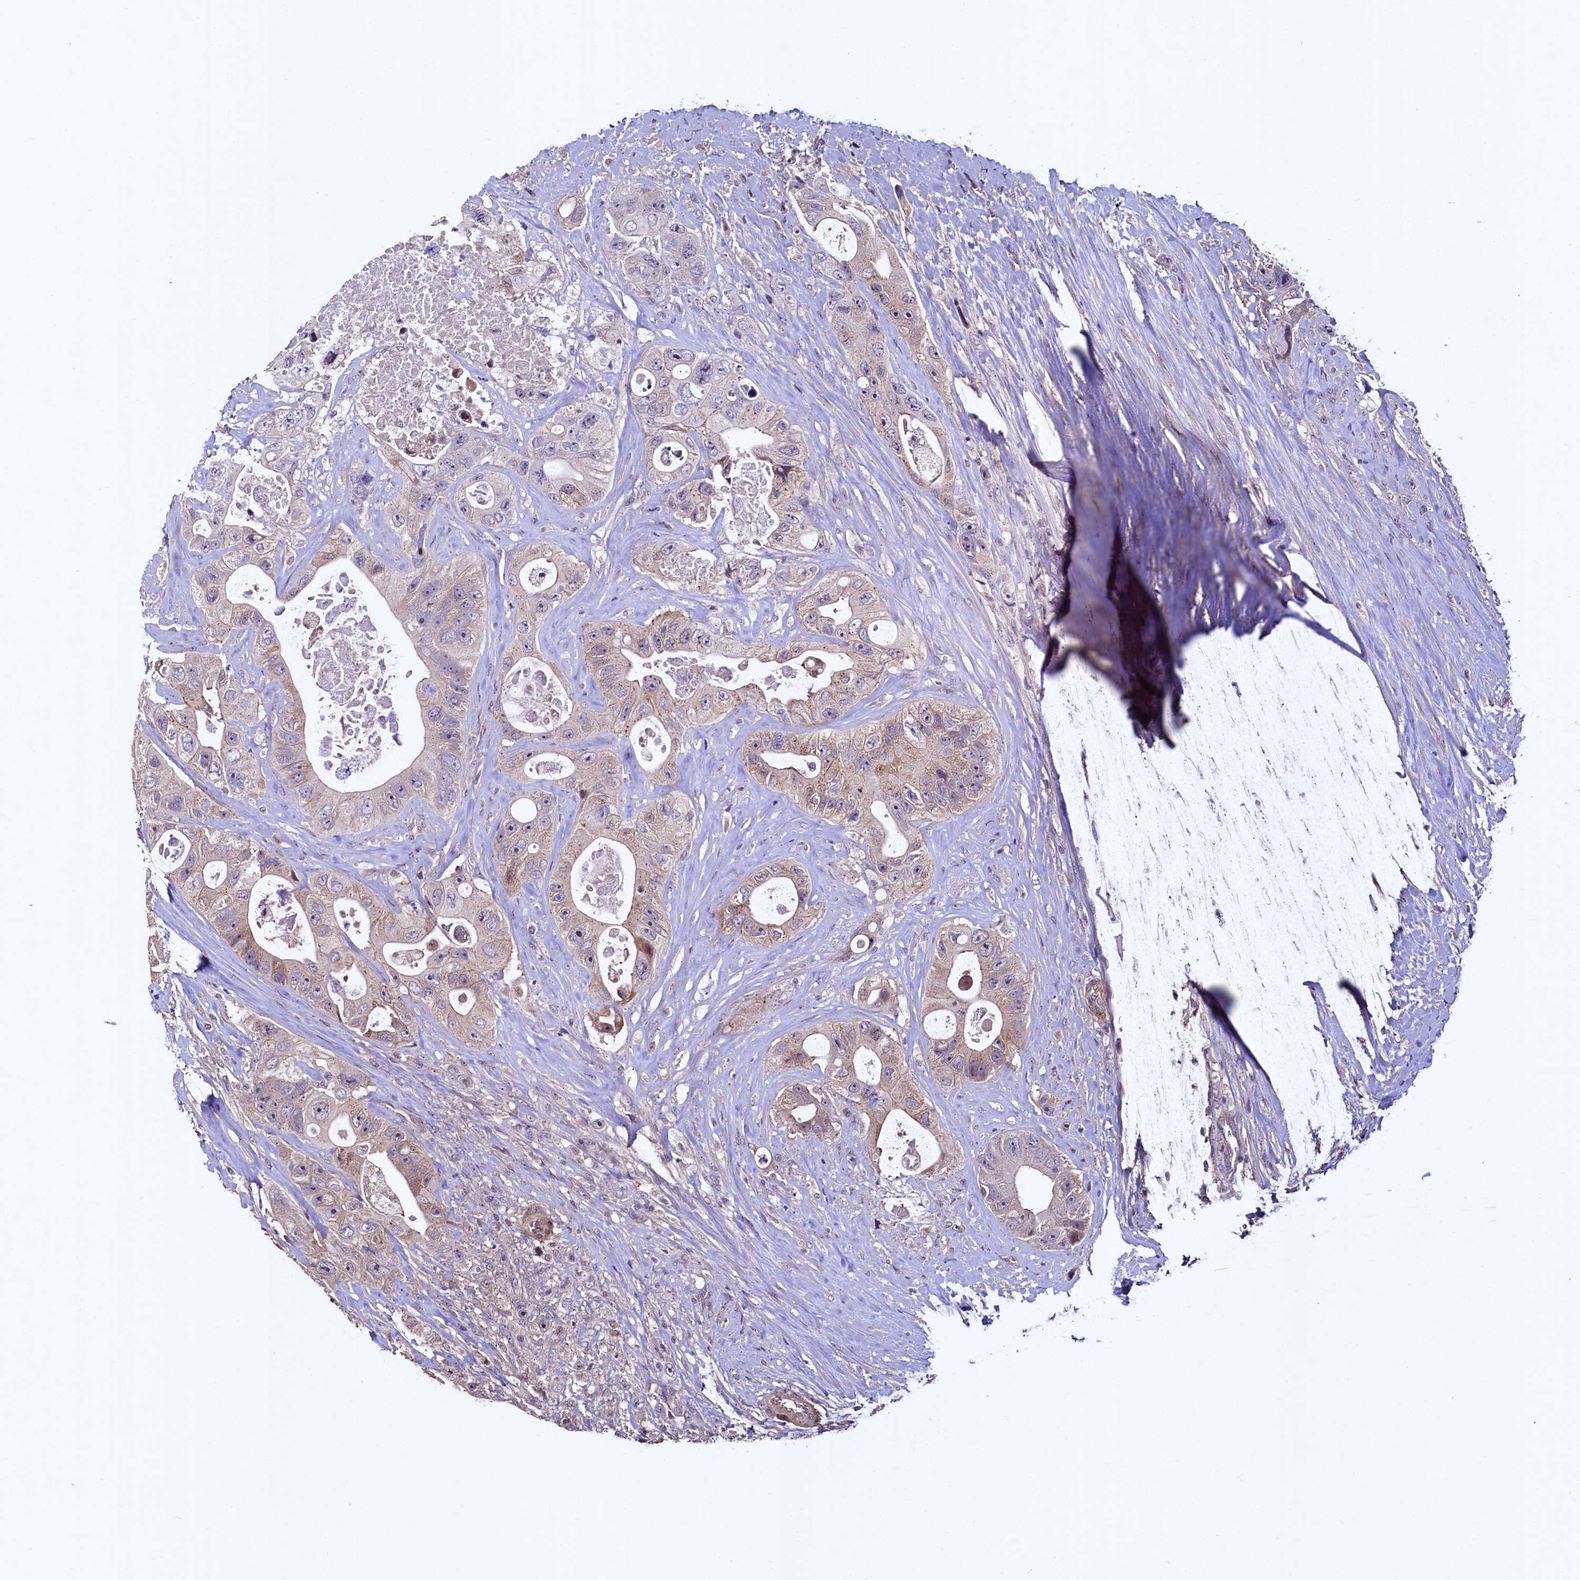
{"staining": {"intensity": "weak", "quantity": "<25%", "location": "cytoplasmic/membranous"}, "tissue": "colorectal cancer", "cell_type": "Tumor cells", "image_type": "cancer", "snomed": [{"axis": "morphology", "description": "Adenocarcinoma, NOS"}, {"axis": "topography", "description": "Colon"}], "caption": "The micrograph exhibits no staining of tumor cells in colorectal cancer (adenocarcinoma).", "gene": "PALM", "patient": {"sex": "female", "age": 46}}